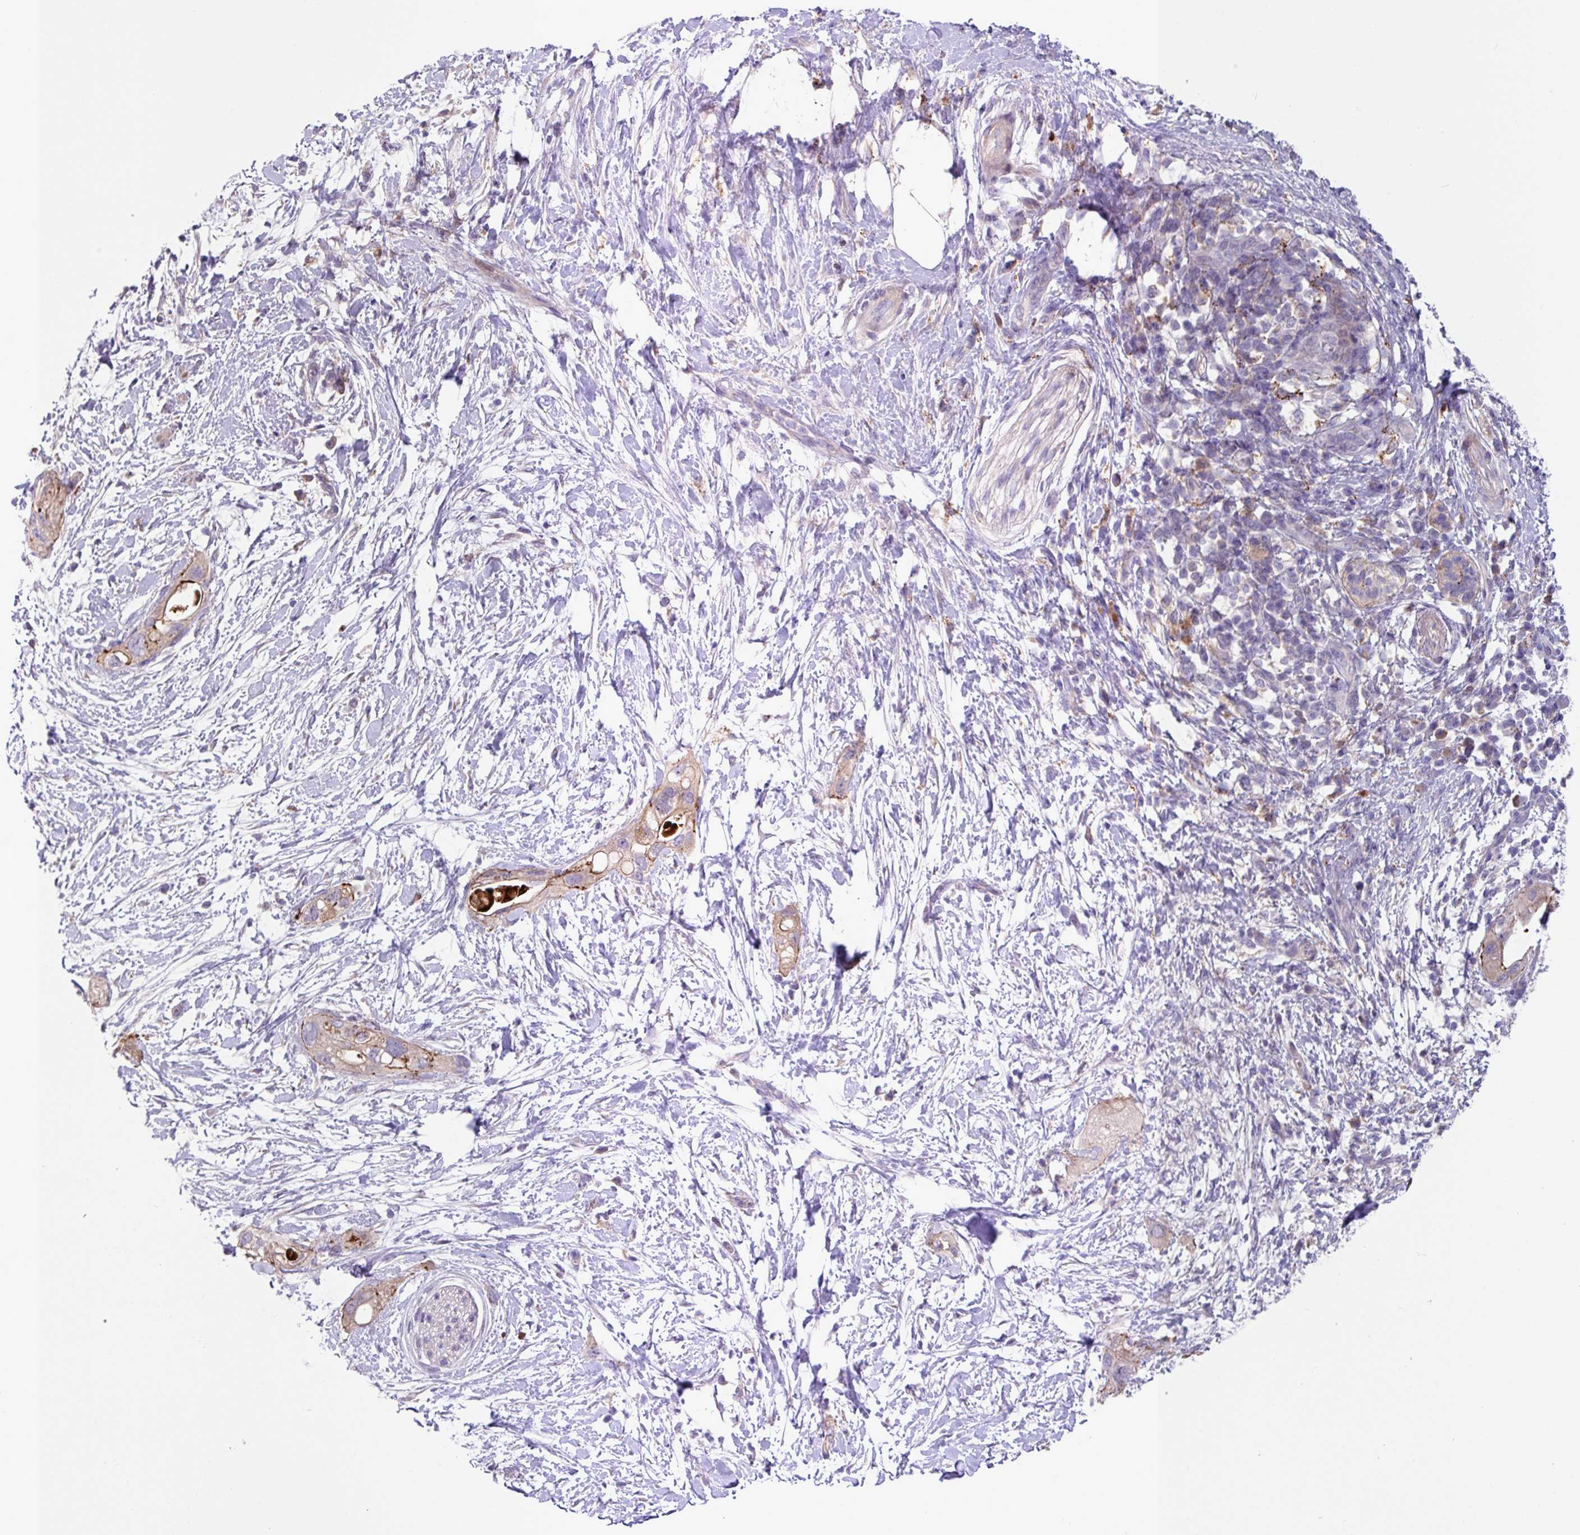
{"staining": {"intensity": "moderate", "quantity": "<25%", "location": "cytoplasmic/membranous"}, "tissue": "pancreatic cancer", "cell_type": "Tumor cells", "image_type": "cancer", "snomed": [{"axis": "morphology", "description": "Adenocarcinoma, NOS"}, {"axis": "topography", "description": "Pancreas"}], "caption": "The photomicrograph displays staining of pancreatic cancer (adenocarcinoma), revealing moderate cytoplasmic/membranous protein positivity (brown color) within tumor cells.", "gene": "IQCJ", "patient": {"sex": "female", "age": 72}}